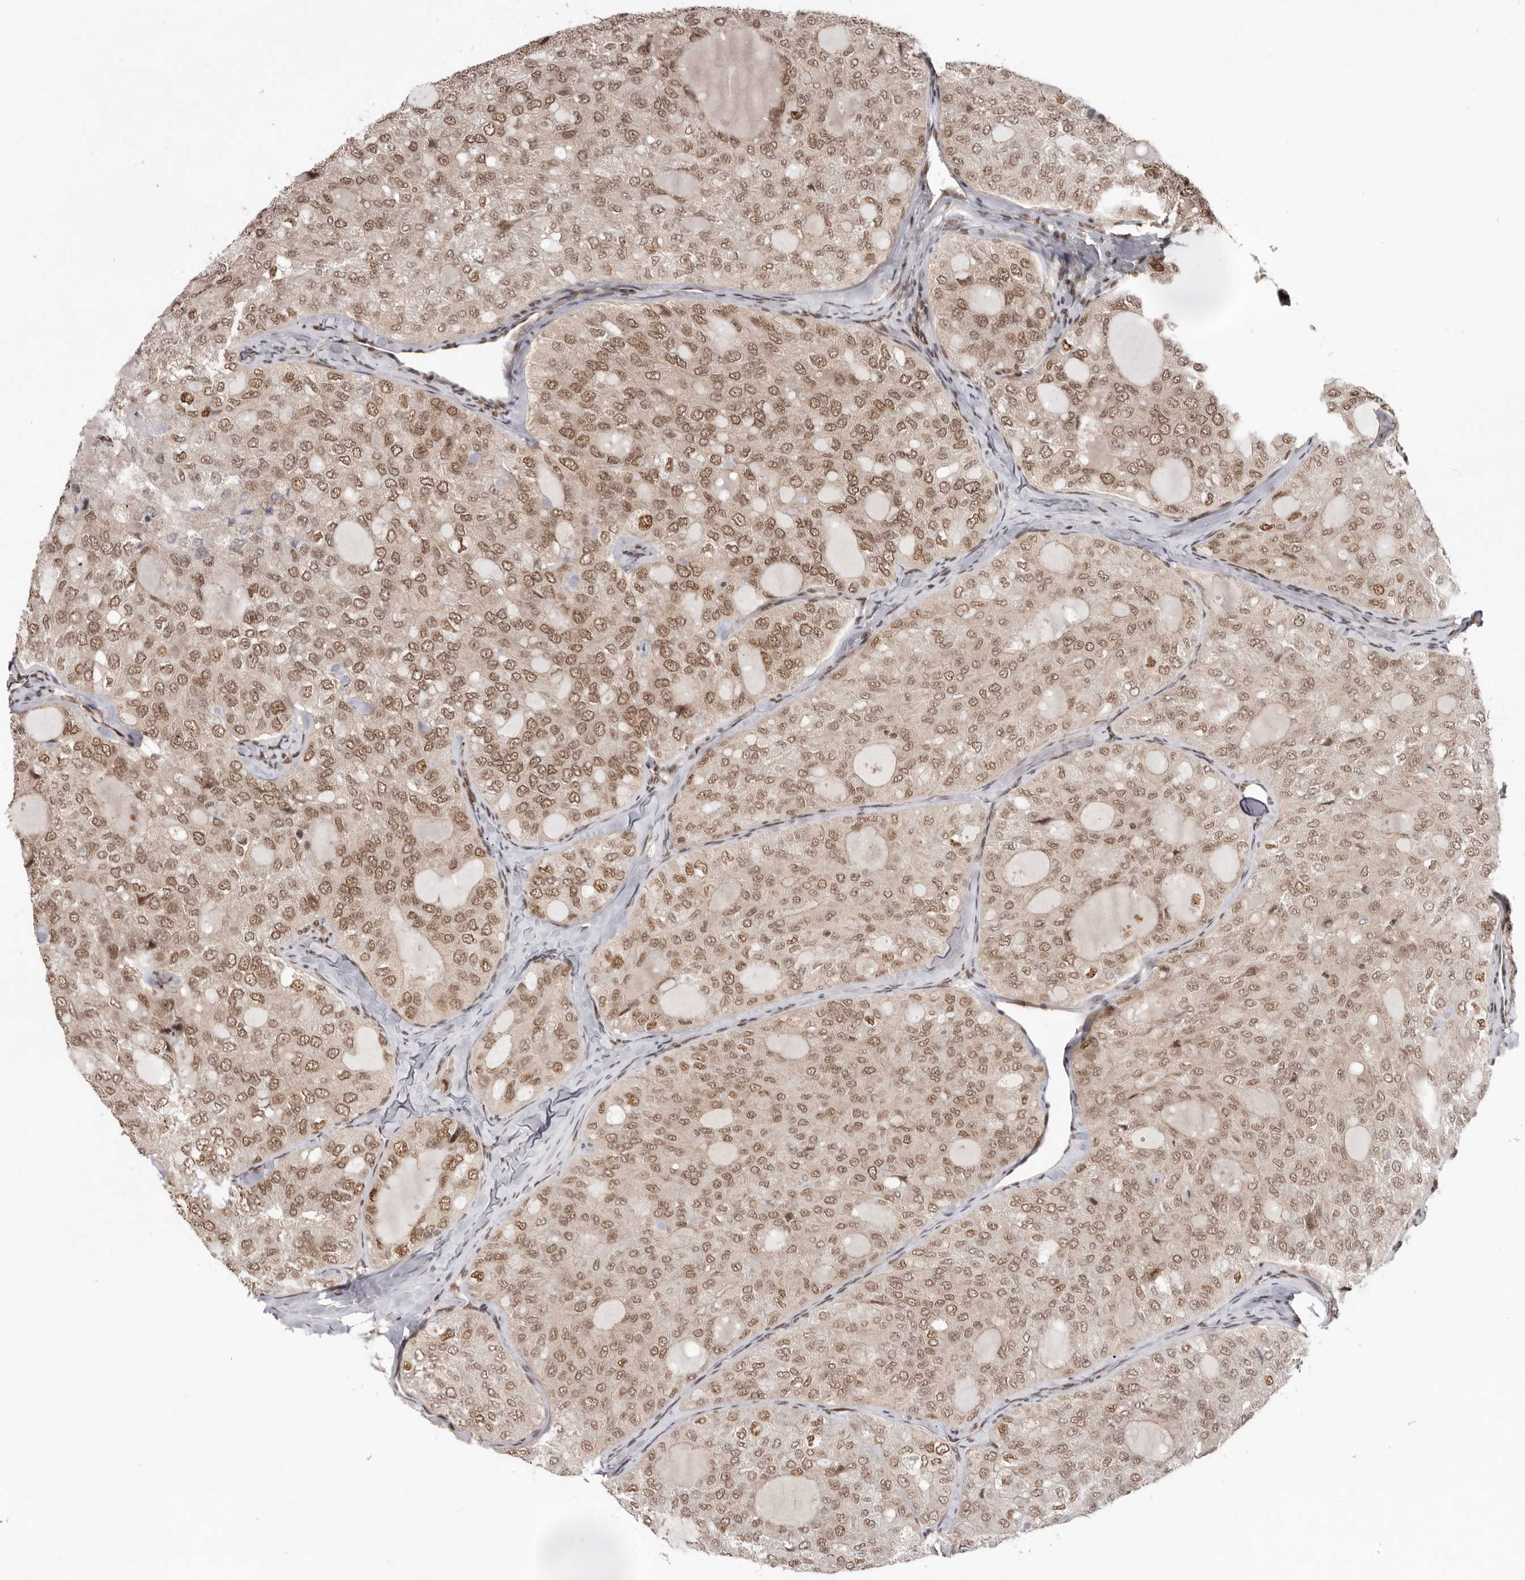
{"staining": {"intensity": "moderate", "quantity": ">75%", "location": "nuclear"}, "tissue": "thyroid cancer", "cell_type": "Tumor cells", "image_type": "cancer", "snomed": [{"axis": "morphology", "description": "Follicular adenoma carcinoma, NOS"}, {"axis": "topography", "description": "Thyroid gland"}], "caption": "High-magnification brightfield microscopy of follicular adenoma carcinoma (thyroid) stained with DAB (brown) and counterstained with hematoxylin (blue). tumor cells exhibit moderate nuclear expression is seen in approximately>75% of cells.", "gene": "CHTOP", "patient": {"sex": "male", "age": 75}}